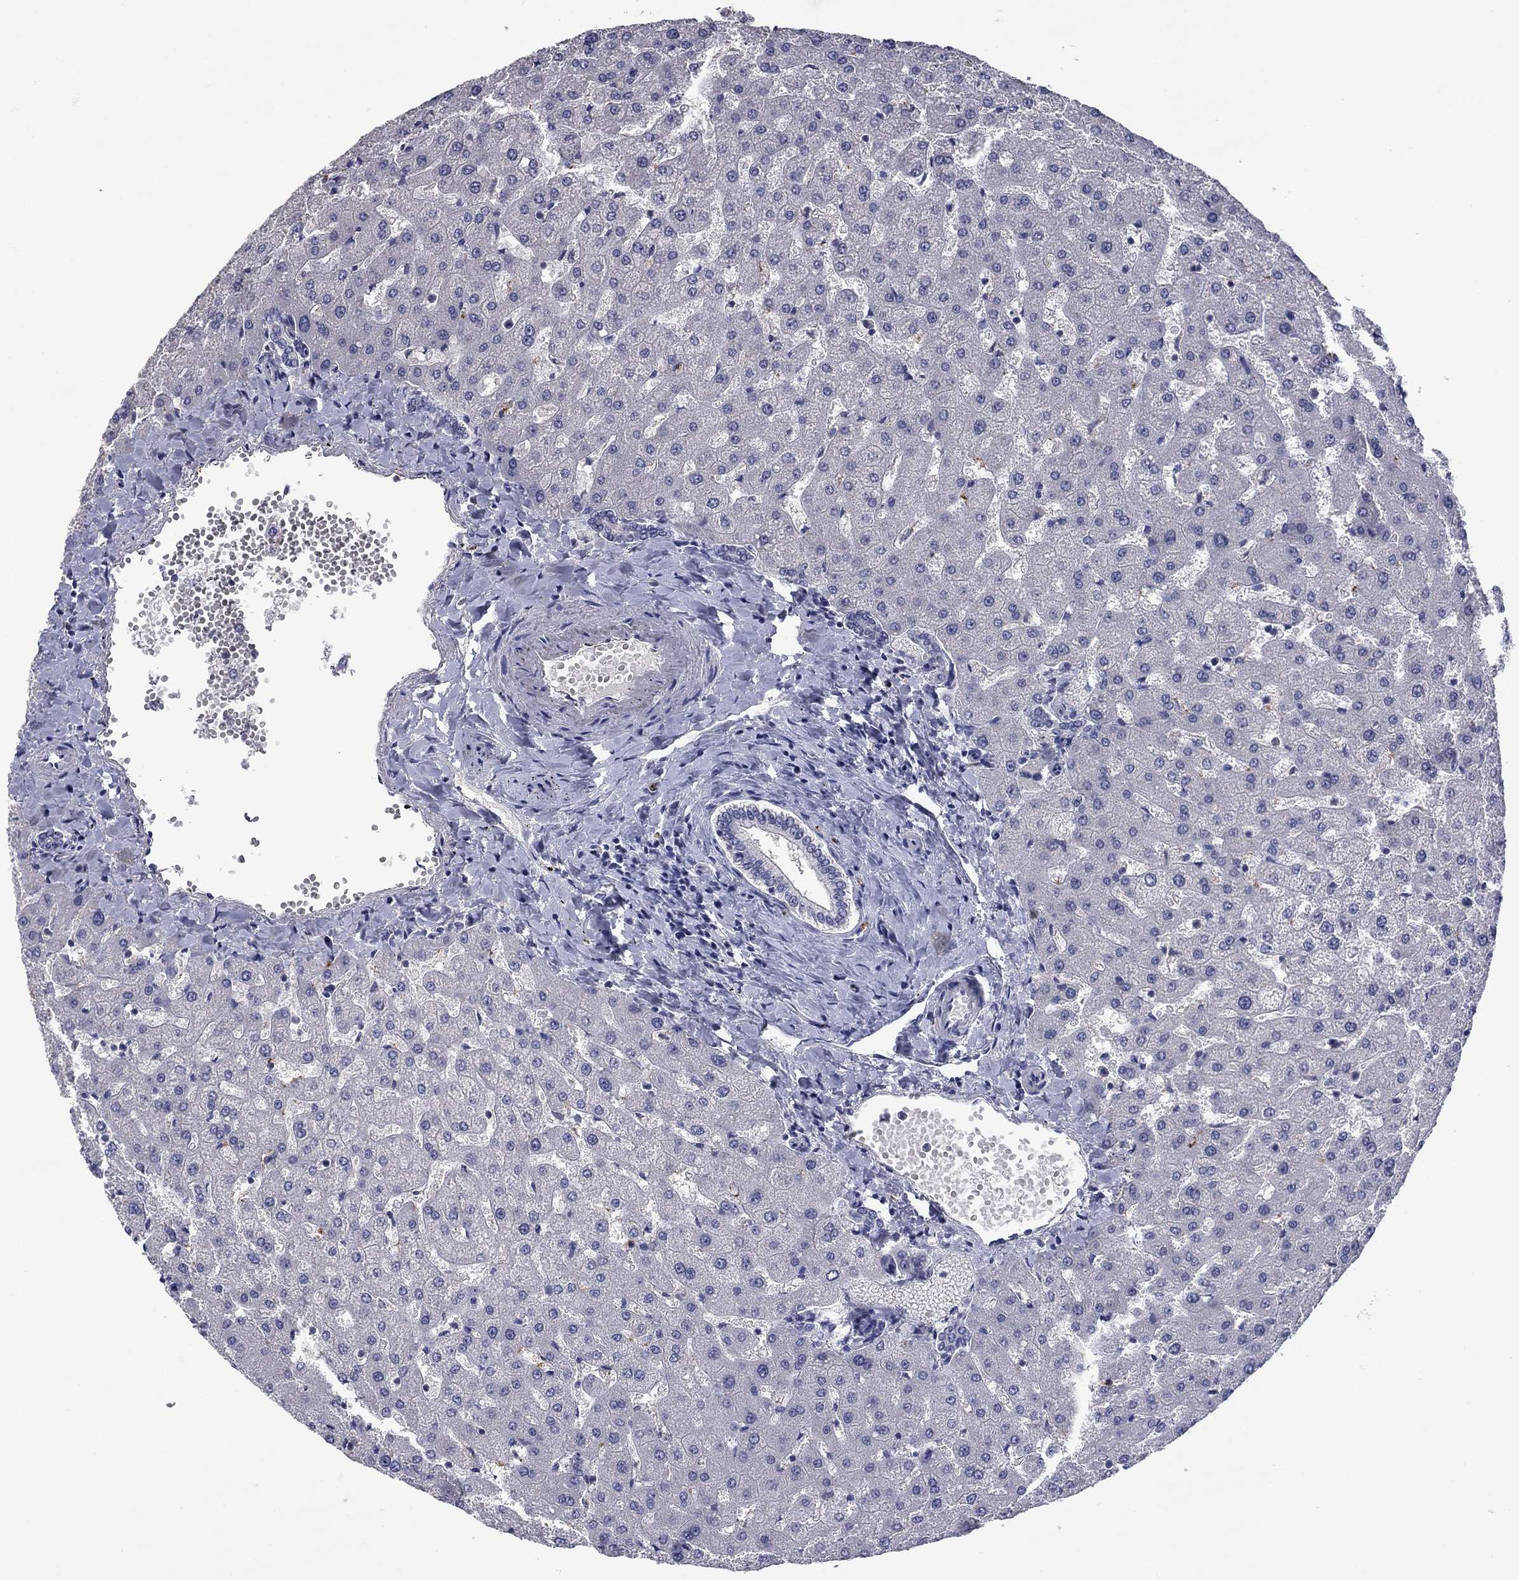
{"staining": {"intensity": "negative", "quantity": "none", "location": "none"}, "tissue": "liver", "cell_type": "Cholangiocytes", "image_type": "normal", "snomed": [{"axis": "morphology", "description": "Normal tissue, NOS"}, {"axis": "topography", "description": "Liver"}], "caption": "Immunohistochemistry photomicrograph of unremarkable liver: human liver stained with DAB (3,3'-diaminobenzidine) demonstrates no significant protein staining in cholangiocytes. (DAB IHC visualized using brightfield microscopy, high magnification).", "gene": "PLEK", "patient": {"sex": "female", "age": 50}}